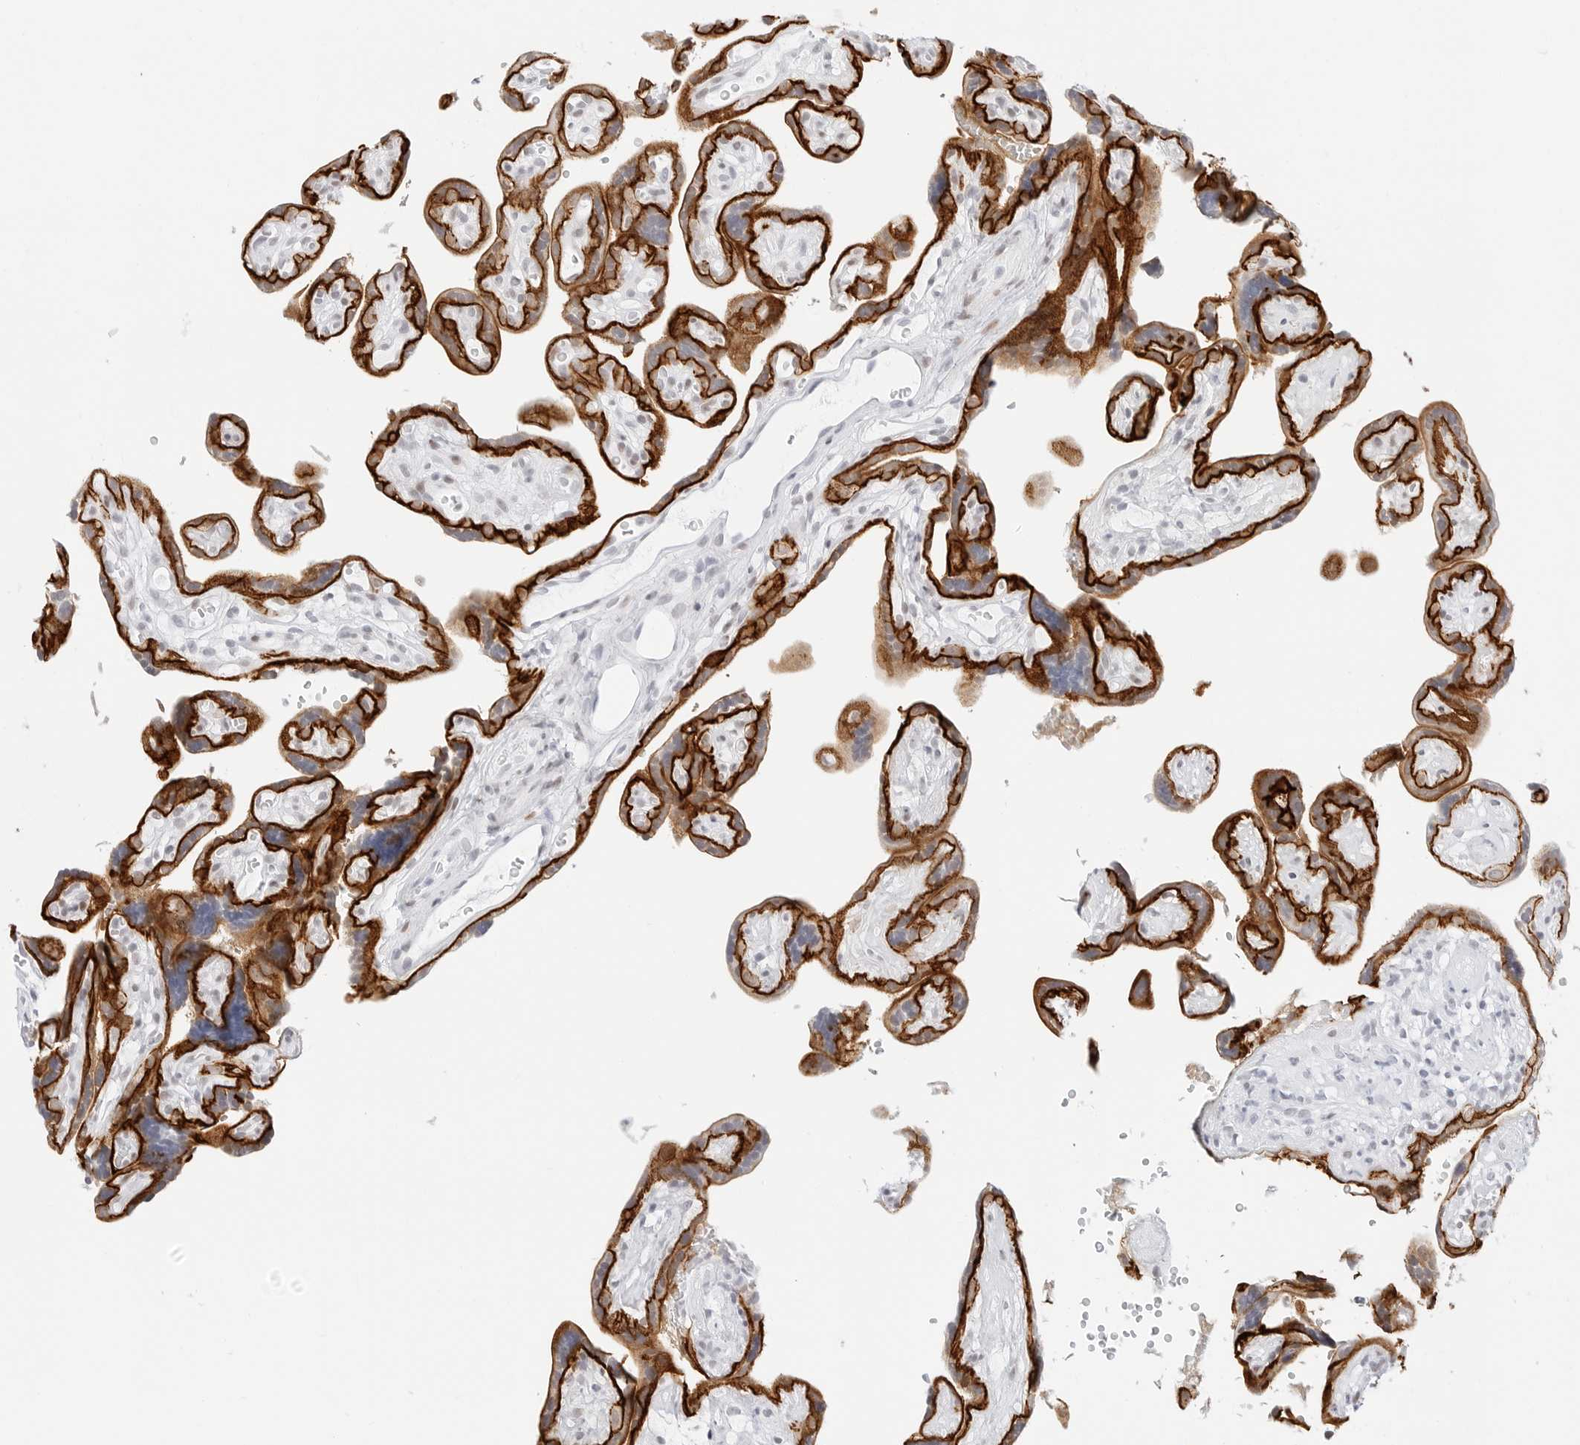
{"staining": {"intensity": "strong", "quantity": ">75%", "location": "cytoplasmic/membranous"}, "tissue": "placenta", "cell_type": "Decidual cells", "image_type": "normal", "snomed": [{"axis": "morphology", "description": "Normal tissue, NOS"}, {"axis": "topography", "description": "Placenta"}], "caption": "A high-resolution micrograph shows IHC staining of normal placenta, which exhibits strong cytoplasmic/membranous expression in about >75% of decidual cells.", "gene": "CDH1", "patient": {"sex": "female", "age": 30}}